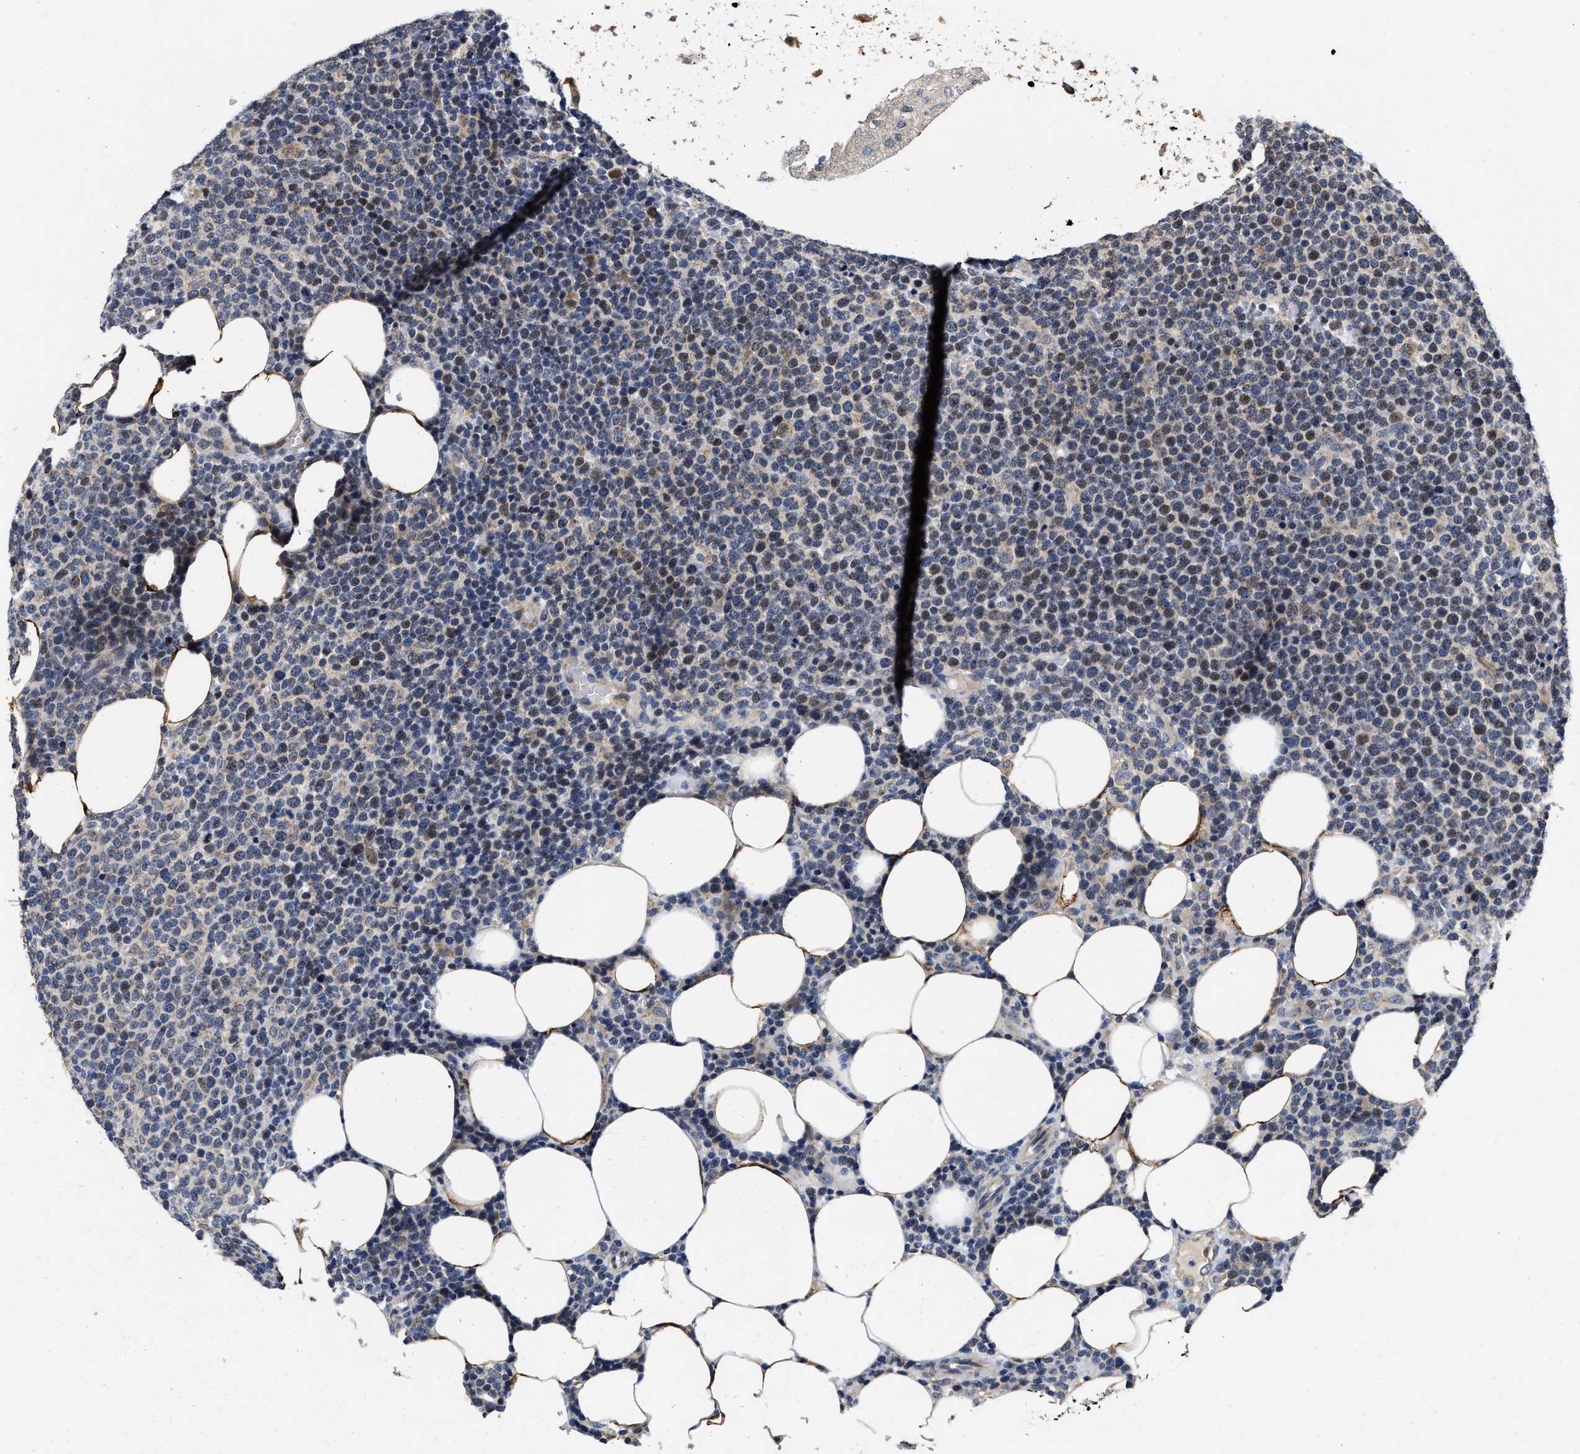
{"staining": {"intensity": "weak", "quantity": "25%-75%", "location": "cytoplasmic/membranous"}, "tissue": "lymphoma", "cell_type": "Tumor cells", "image_type": "cancer", "snomed": [{"axis": "morphology", "description": "Malignant lymphoma, non-Hodgkin's type, High grade"}, {"axis": "topography", "description": "Lymph node"}], "caption": "An immunohistochemistry image of neoplastic tissue is shown. Protein staining in brown labels weak cytoplasmic/membranous positivity in high-grade malignant lymphoma, non-Hodgkin's type within tumor cells. (IHC, brightfield microscopy, high magnification).", "gene": "SCYL2", "patient": {"sex": "male", "age": 61}}